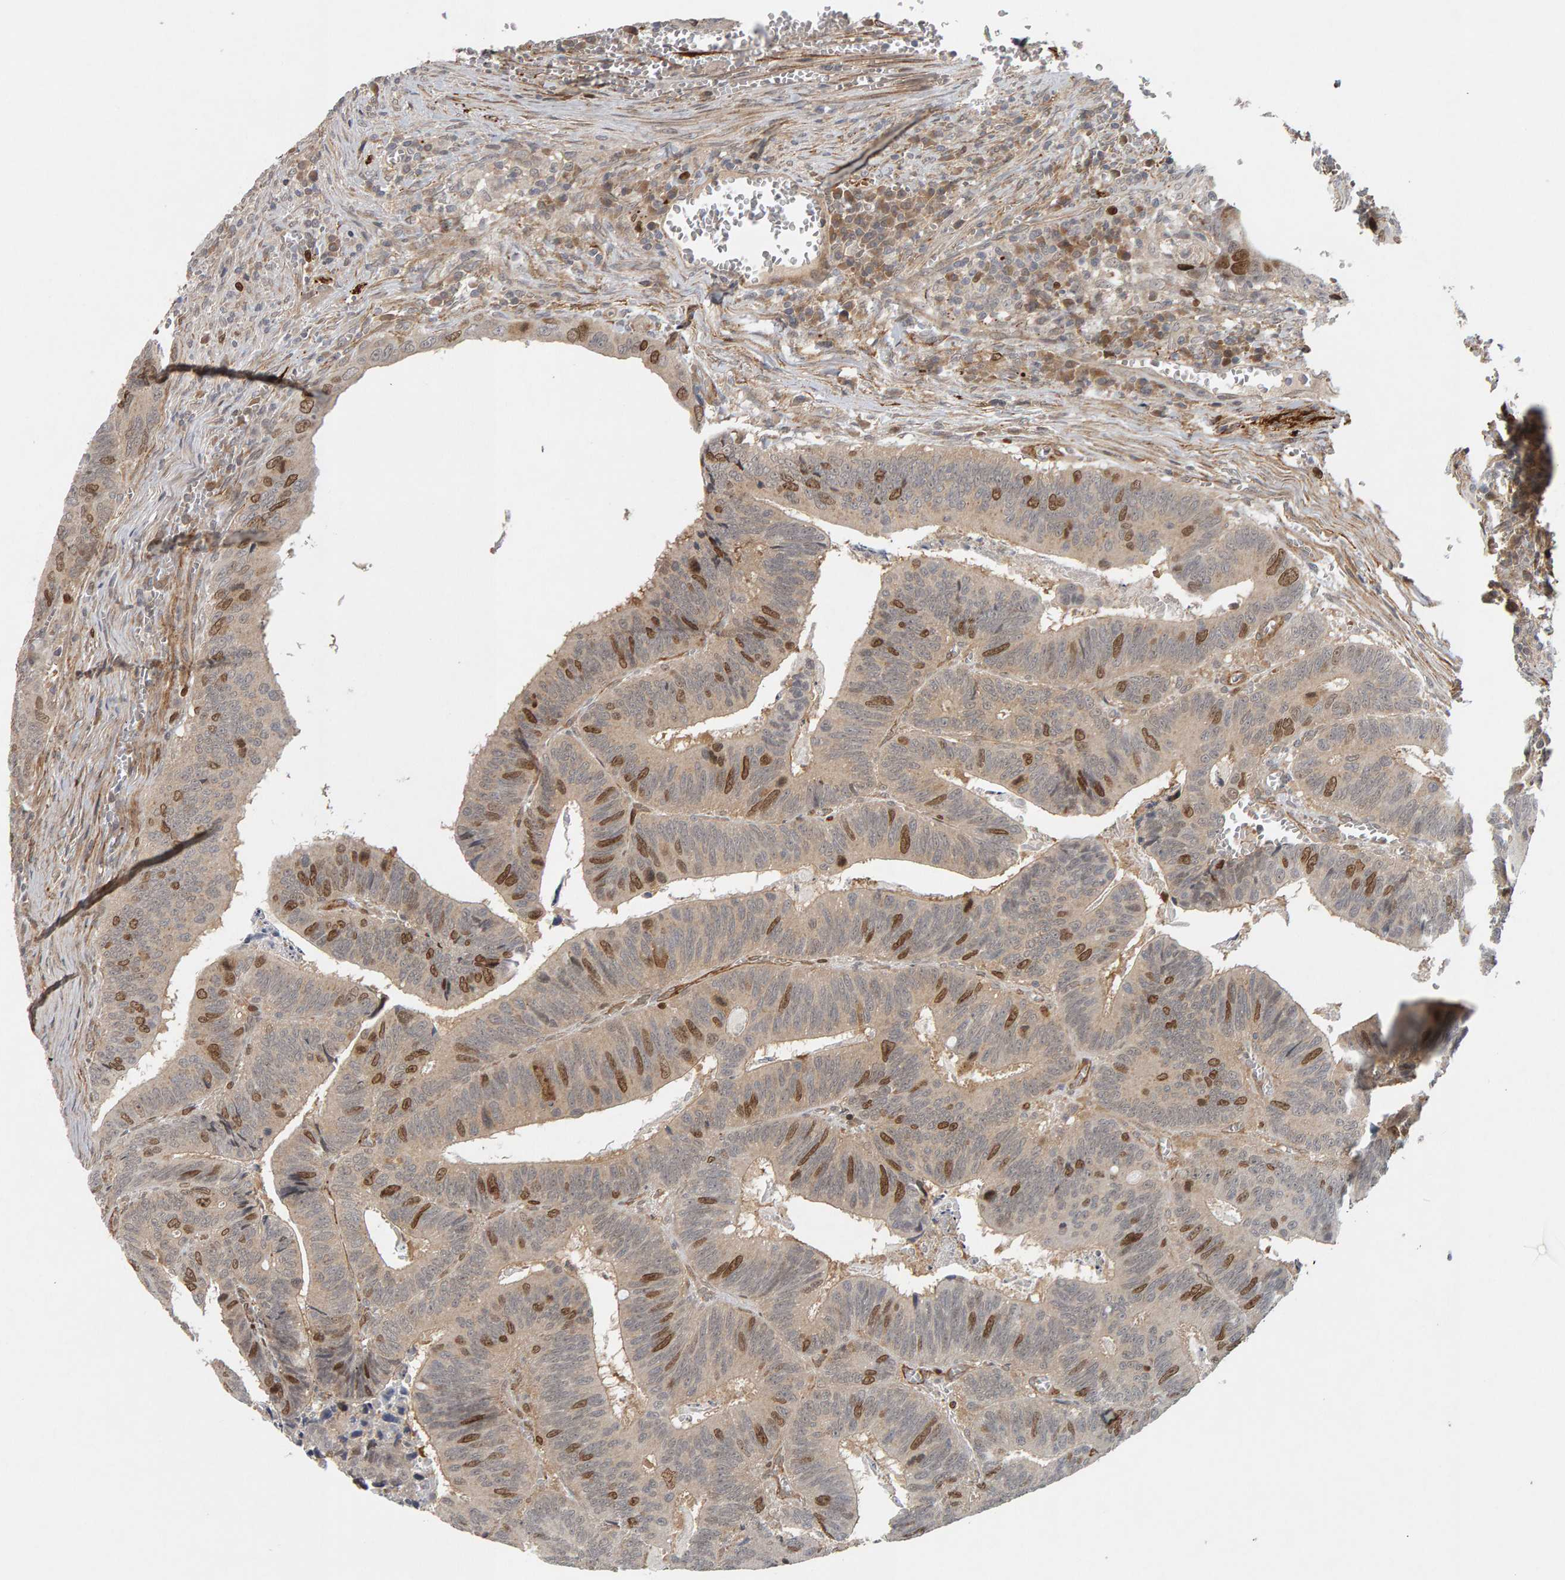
{"staining": {"intensity": "moderate", "quantity": "25%-75%", "location": "nuclear"}, "tissue": "colorectal cancer", "cell_type": "Tumor cells", "image_type": "cancer", "snomed": [{"axis": "morphology", "description": "Inflammation, NOS"}, {"axis": "morphology", "description": "Adenocarcinoma, NOS"}, {"axis": "topography", "description": "Colon"}], "caption": "Approximately 25%-75% of tumor cells in adenocarcinoma (colorectal) reveal moderate nuclear protein positivity as visualized by brown immunohistochemical staining.", "gene": "CDCA5", "patient": {"sex": "male", "age": 72}}